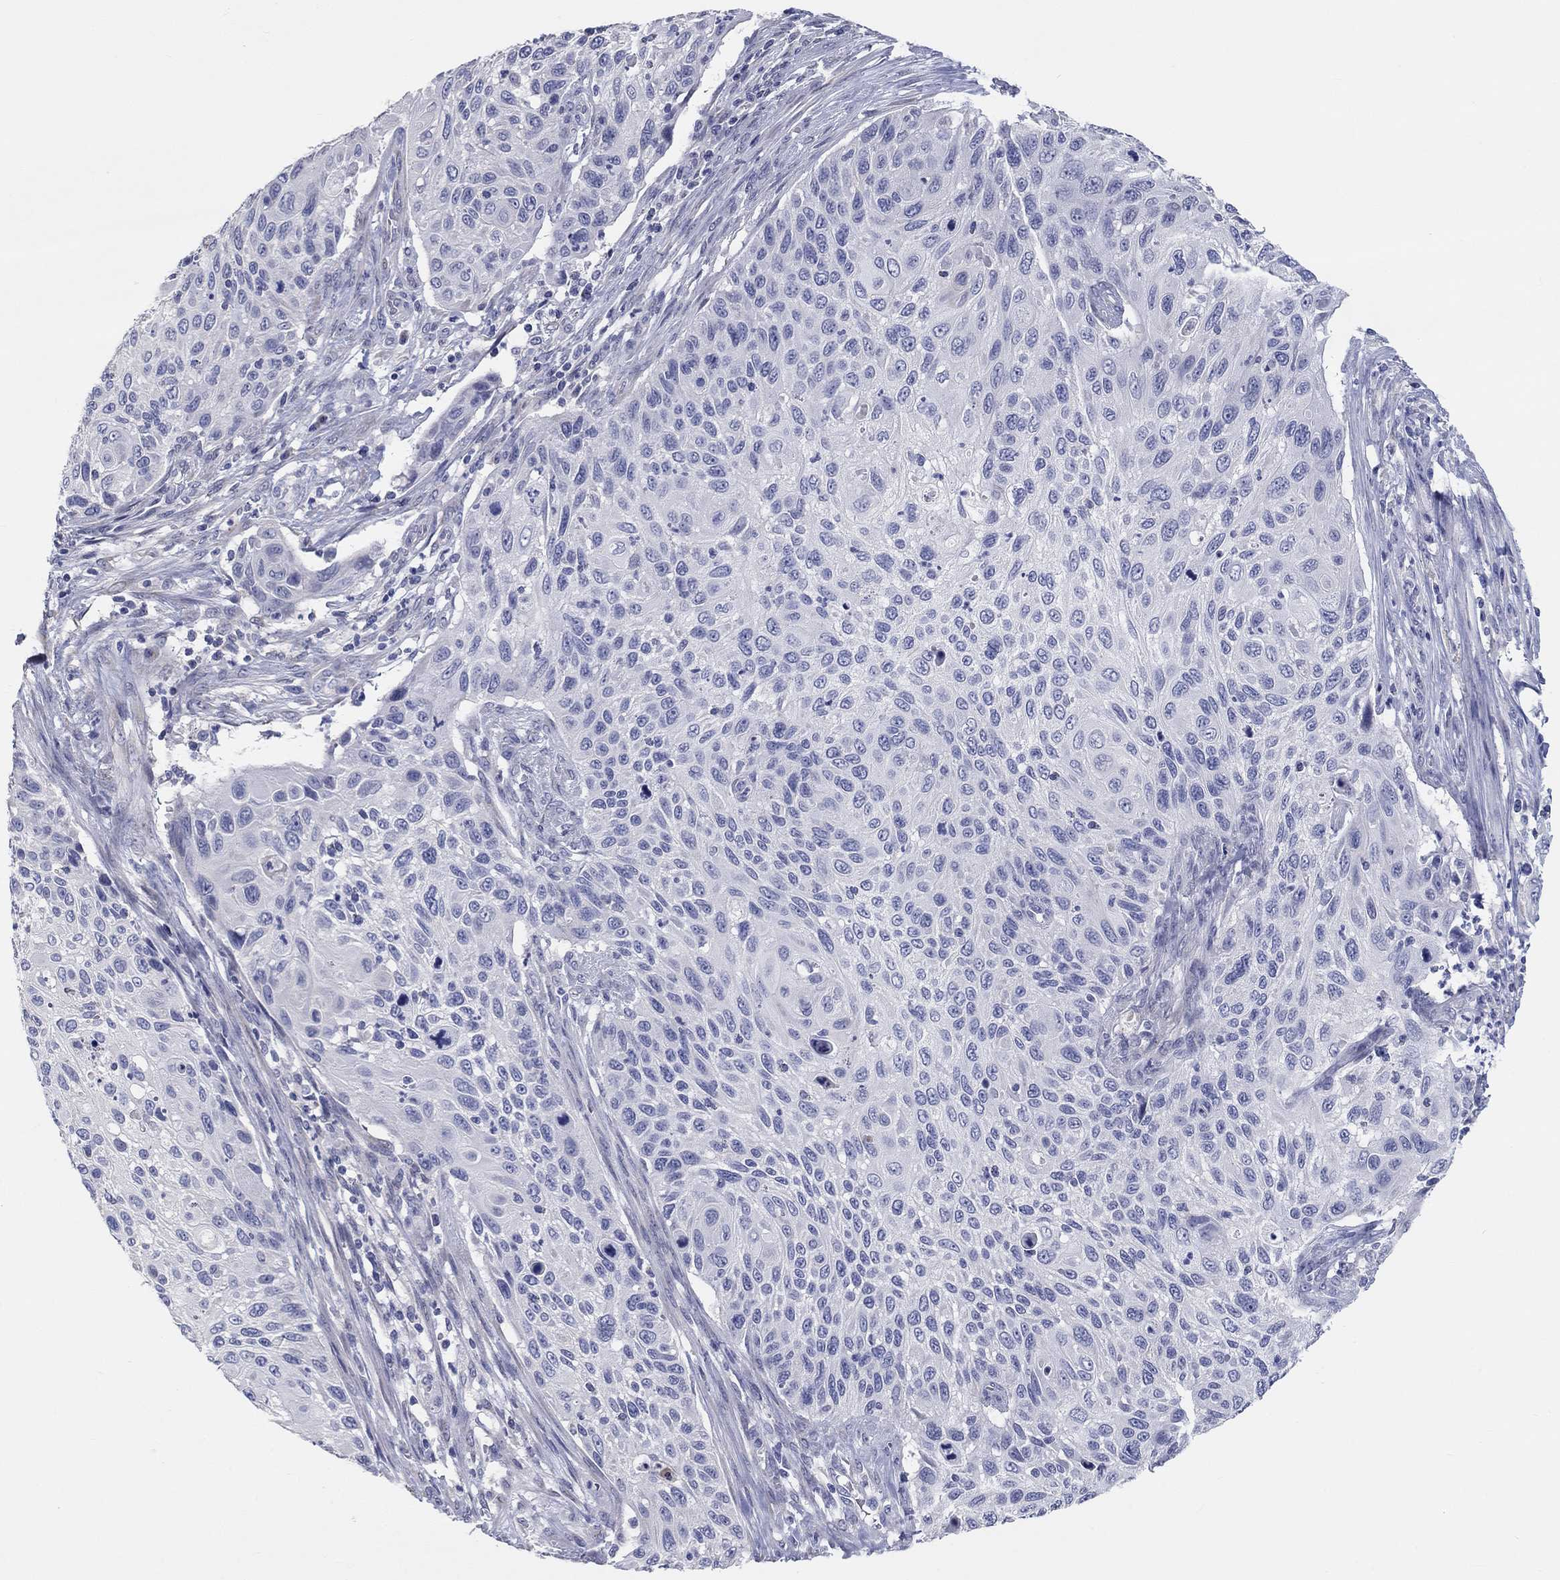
{"staining": {"intensity": "negative", "quantity": "none", "location": "none"}, "tissue": "cervical cancer", "cell_type": "Tumor cells", "image_type": "cancer", "snomed": [{"axis": "morphology", "description": "Squamous cell carcinoma, NOS"}, {"axis": "topography", "description": "Cervix"}], "caption": "This is an IHC histopathology image of cervical cancer (squamous cell carcinoma). There is no staining in tumor cells.", "gene": "LRRC4C", "patient": {"sex": "female", "age": 70}}